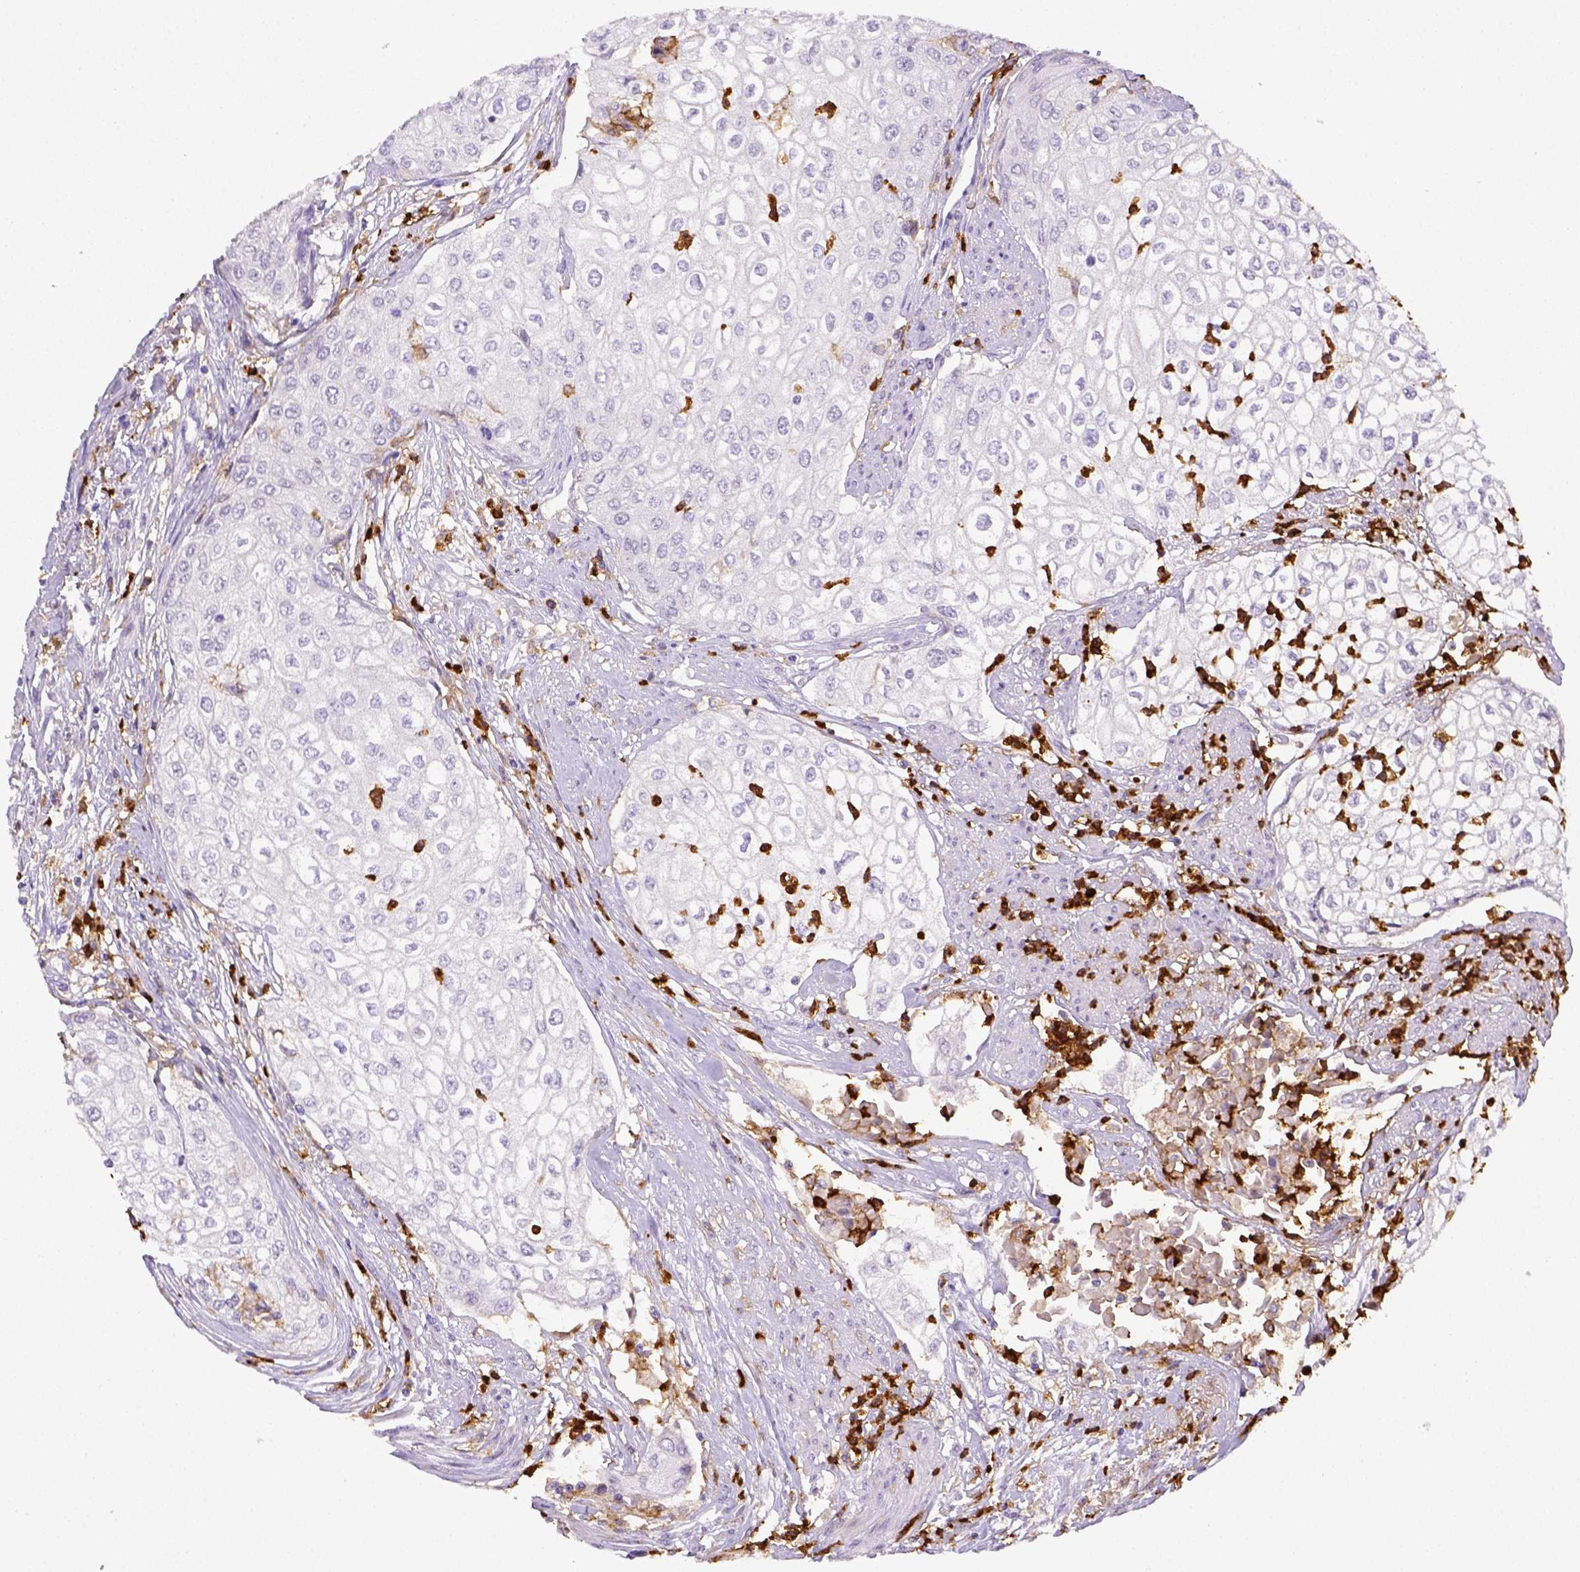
{"staining": {"intensity": "negative", "quantity": "none", "location": "none"}, "tissue": "urothelial cancer", "cell_type": "Tumor cells", "image_type": "cancer", "snomed": [{"axis": "morphology", "description": "Urothelial carcinoma, High grade"}, {"axis": "topography", "description": "Urinary bladder"}], "caption": "High magnification brightfield microscopy of urothelial carcinoma (high-grade) stained with DAB (3,3'-diaminobenzidine) (brown) and counterstained with hematoxylin (blue): tumor cells show no significant positivity.", "gene": "ITGAM", "patient": {"sex": "male", "age": 62}}